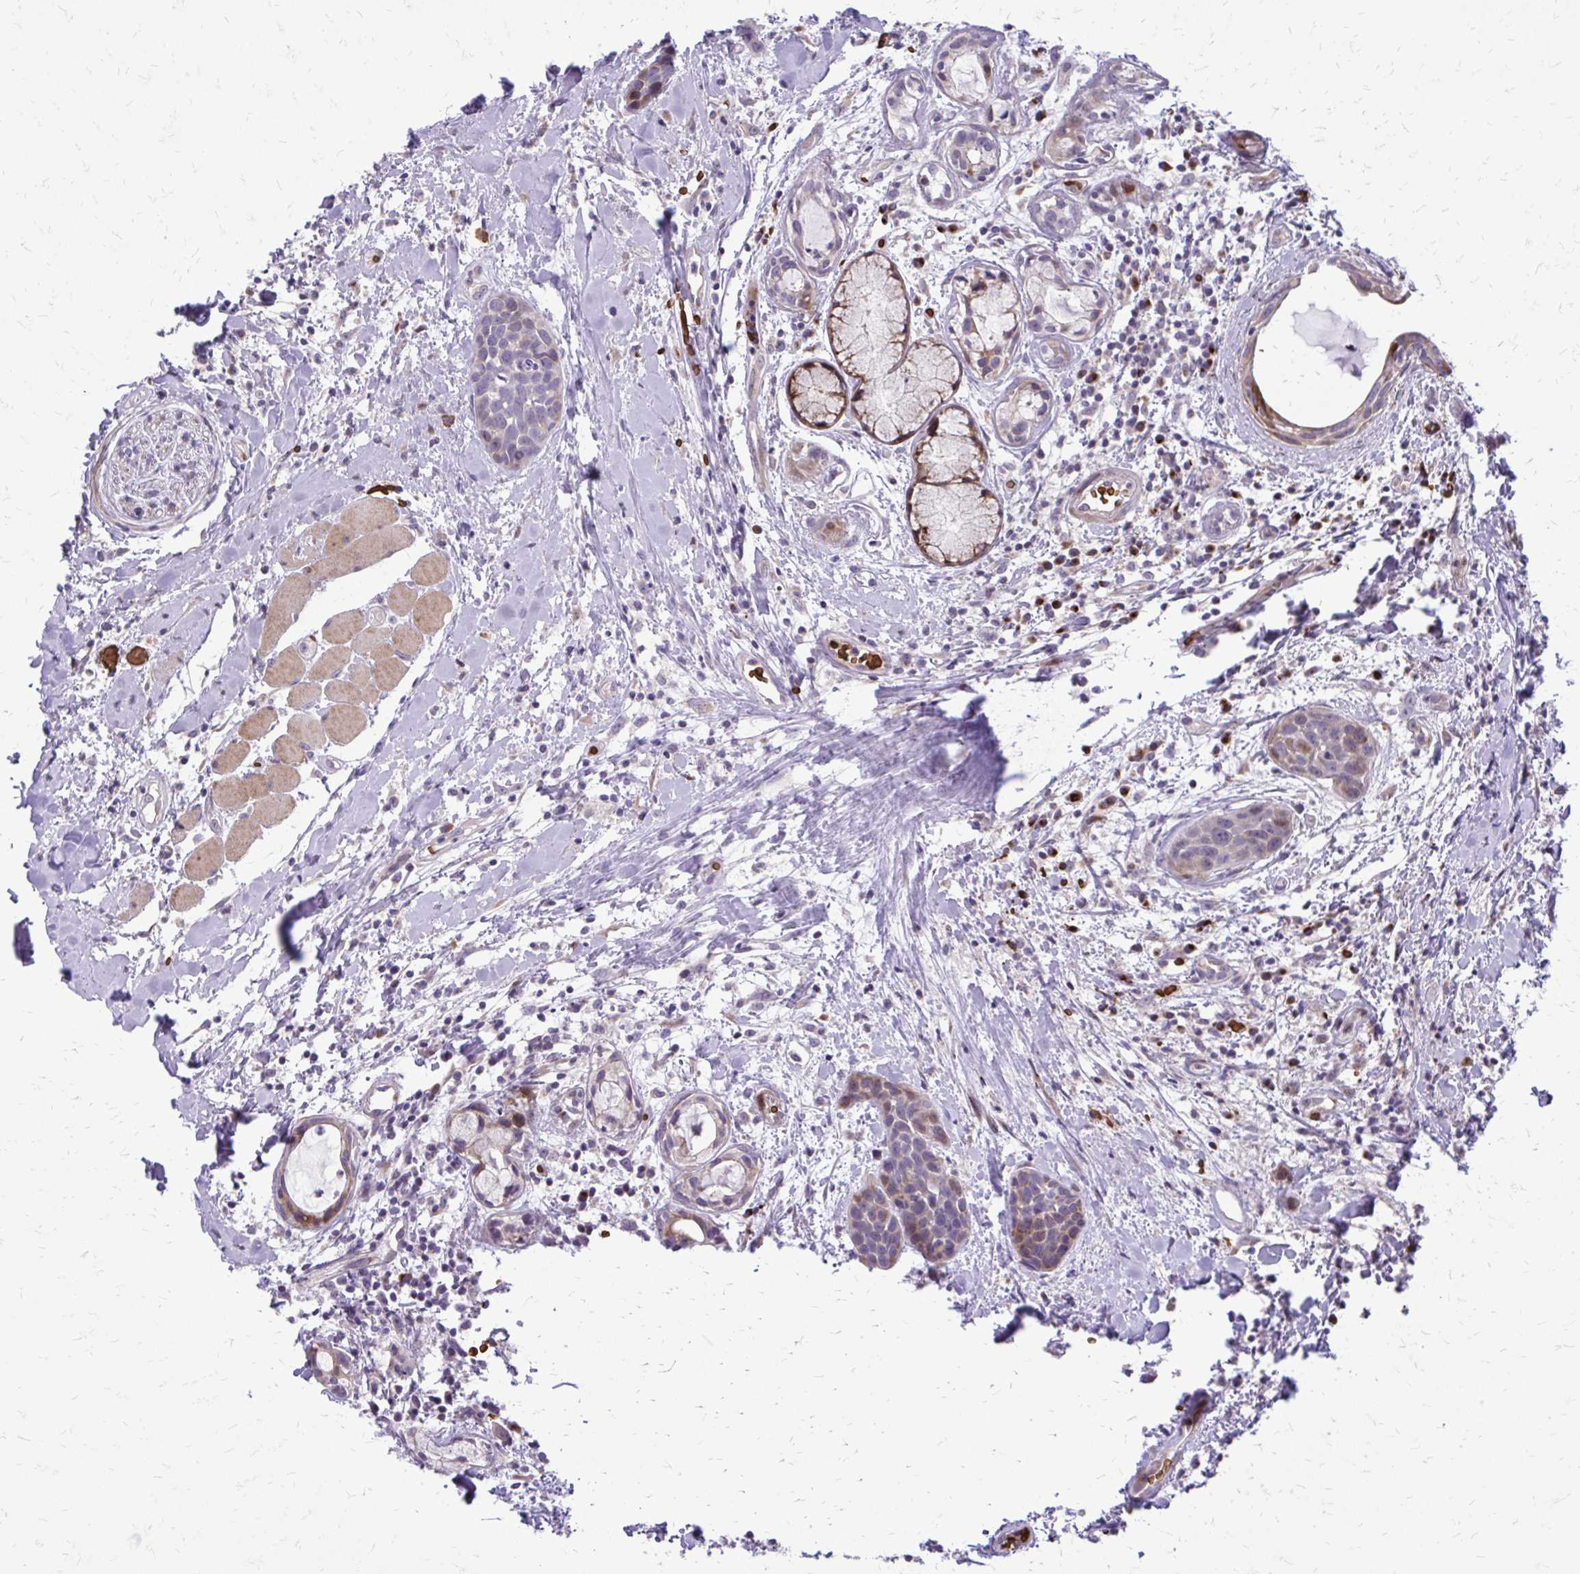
{"staining": {"intensity": "moderate", "quantity": "<25%", "location": "cytoplasmic/membranous"}, "tissue": "head and neck cancer", "cell_type": "Tumor cells", "image_type": "cancer", "snomed": [{"axis": "morphology", "description": "Squamous cell carcinoma, NOS"}, {"axis": "topography", "description": "Head-Neck"}], "caption": "Human head and neck cancer stained for a protein (brown) reveals moderate cytoplasmic/membranous positive positivity in about <25% of tumor cells.", "gene": "FUNDC2", "patient": {"sex": "female", "age": 50}}